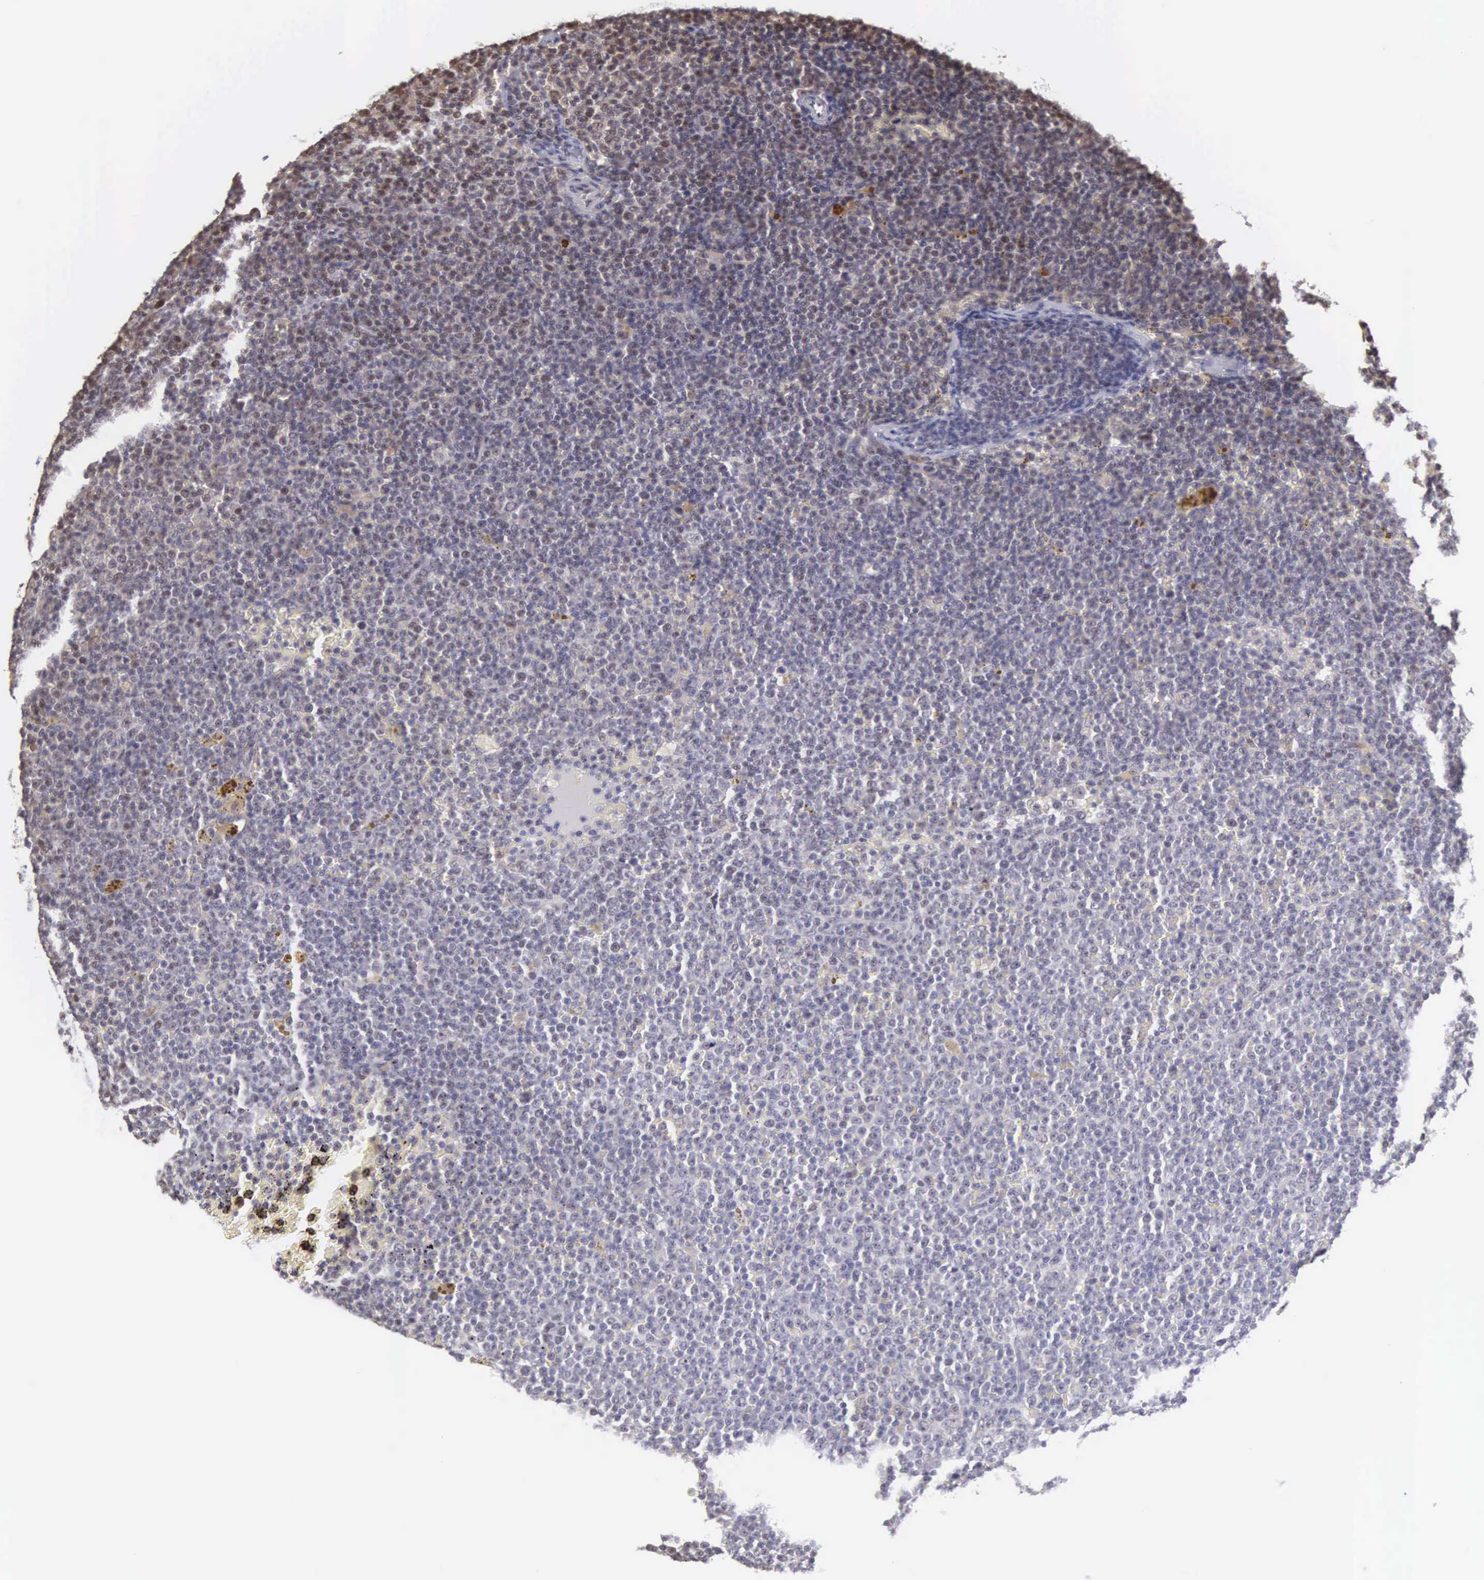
{"staining": {"intensity": "moderate", "quantity": "<25%", "location": "nuclear"}, "tissue": "lymphoma", "cell_type": "Tumor cells", "image_type": "cancer", "snomed": [{"axis": "morphology", "description": "Malignant lymphoma, non-Hodgkin's type, Low grade"}, {"axis": "topography", "description": "Lymph node"}], "caption": "Immunohistochemical staining of low-grade malignant lymphoma, non-Hodgkin's type reveals low levels of moderate nuclear expression in approximately <25% of tumor cells.", "gene": "HMGXB4", "patient": {"sex": "male", "age": 50}}